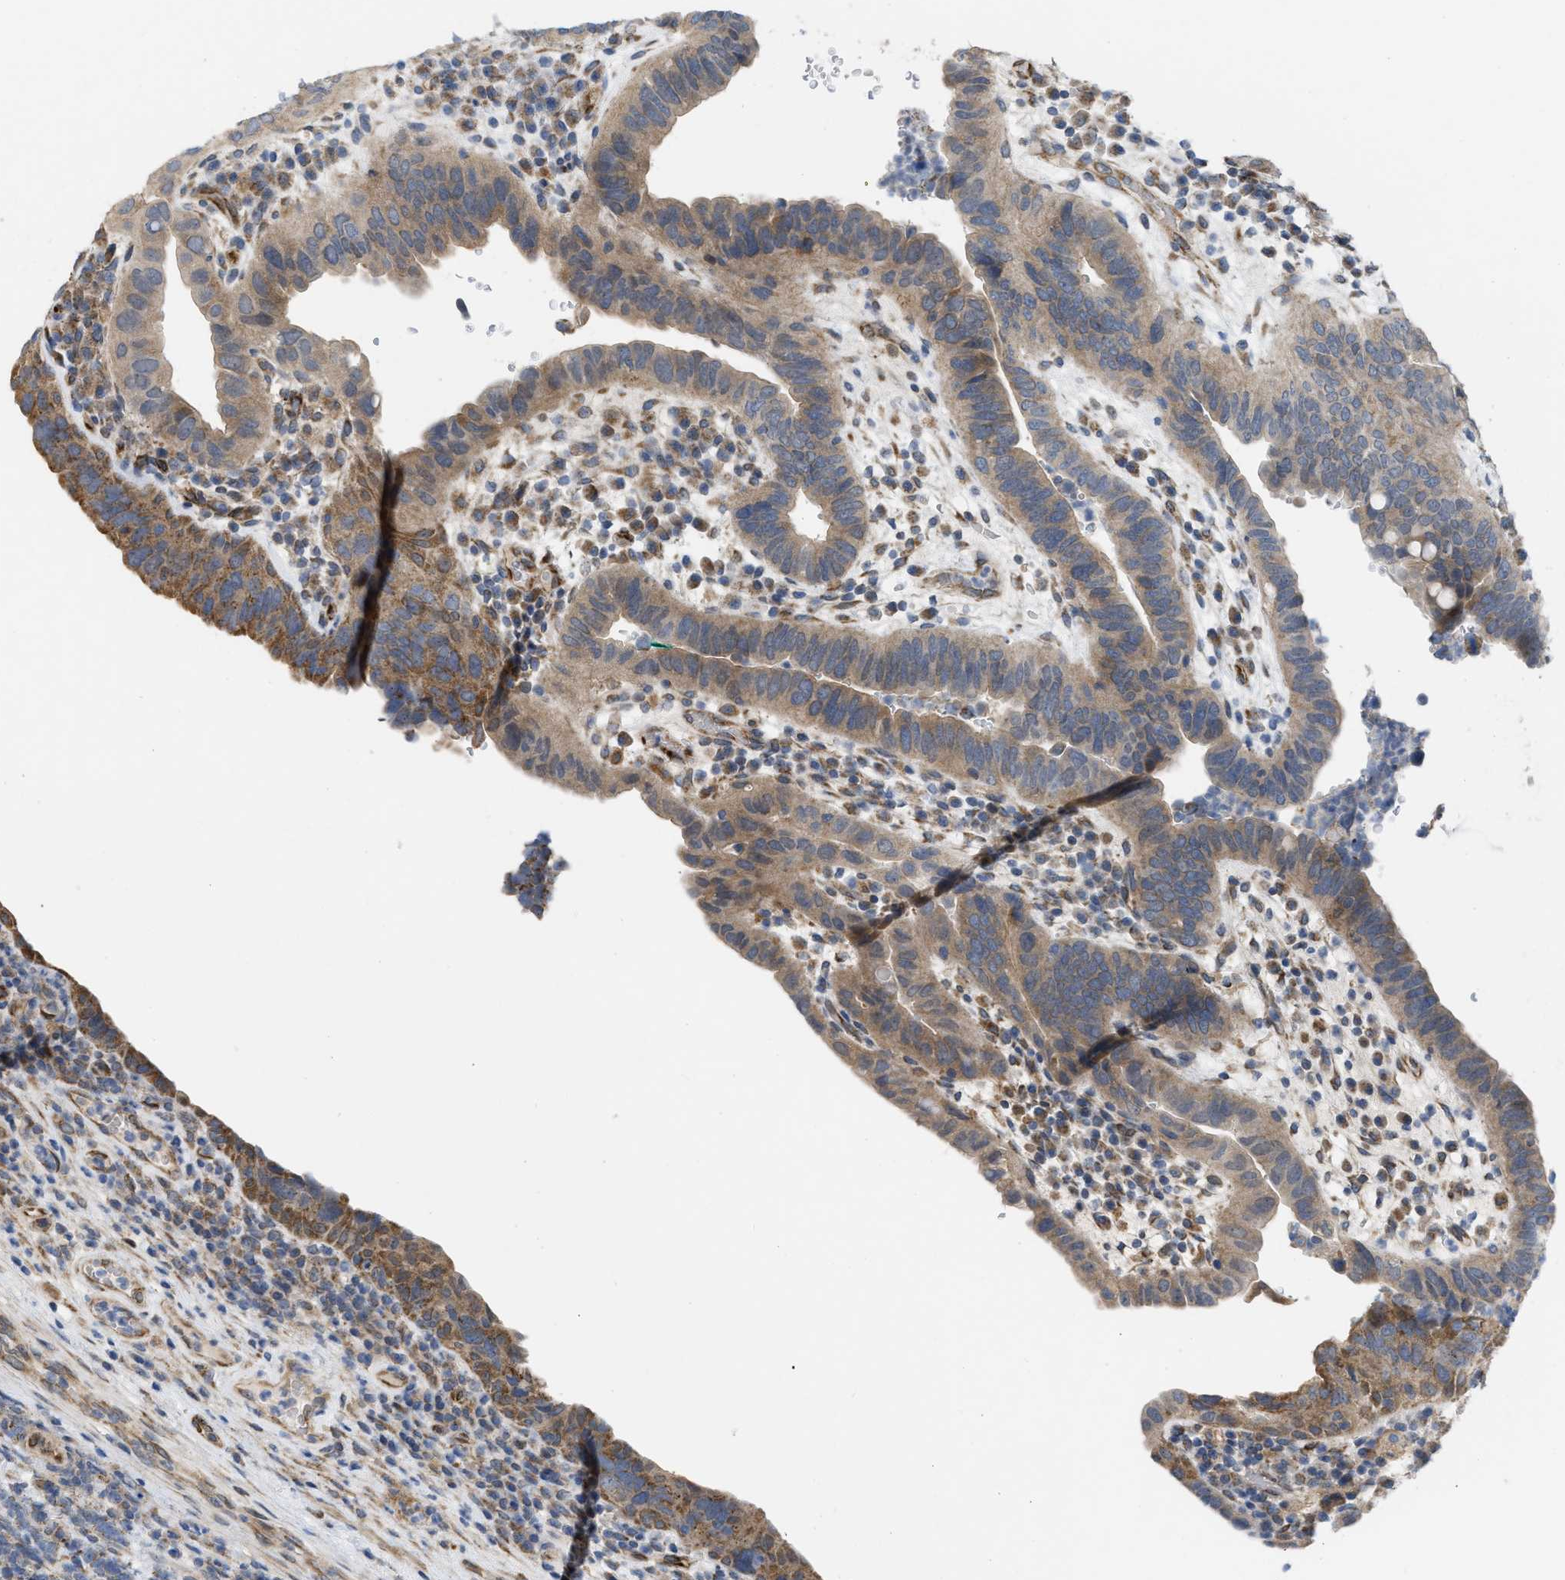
{"staining": {"intensity": "moderate", "quantity": ">75%", "location": "cytoplasmic/membranous"}, "tissue": "urothelial cancer", "cell_type": "Tumor cells", "image_type": "cancer", "snomed": [{"axis": "morphology", "description": "Urothelial carcinoma, High grade"}, {"axis": "topography", "description": "Urinary bladder"}], "caption": "Protein staining by immunohistochemistry (IHC) shows moderate cytoplasmic/membranous staining in approximately >75% of tumor cells in urothelial cancer. (Brightfield microscopy of DAB IHC at high magnification).", "gene": "EOGT", "patient": {"sex": "female", "age": 82}}